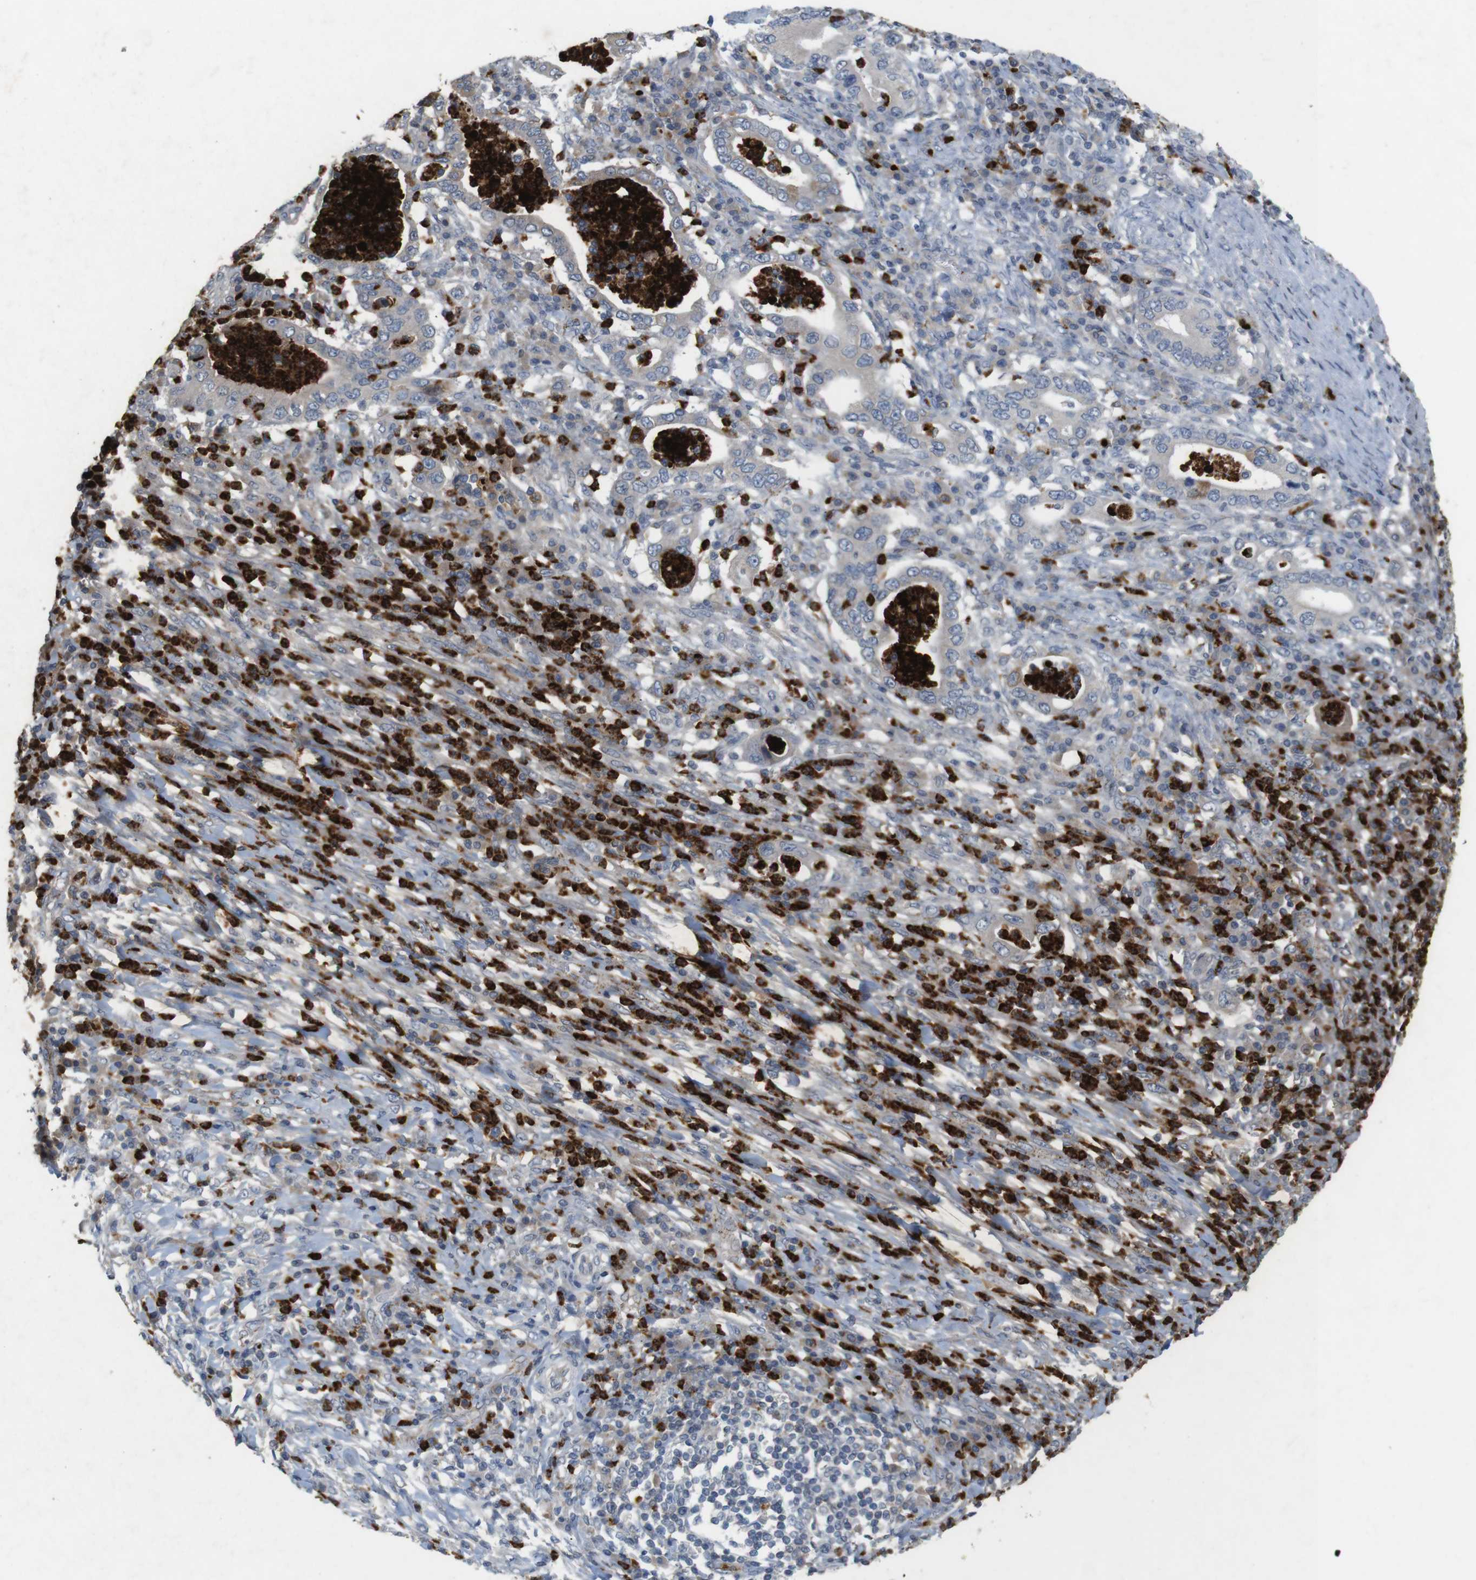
{"staining": {"intensity": "negative", "quantity": "none", "location": "none"}, "tissue": "stomach cancer", "cell_type": "Tumor cells", "image_type": "cancer", "snomed": [{"axis": "morphology", "description": "Normal tissue, NOS"}, {"axis": "morphology", "description": "Adenocarcinoma, NOS"}, {"axis": "topography", "description": "Esophagus"}, {"axis": "topography", "description": "Stomach, upper"}, {"axis": "topography", "description": "Peripheral nerve tissue"}], "caption": "Tumor cells are negative for brown protein staining in adenocarcinoma (stomach). The staining is performed using DAB (3,3'-diaminobenzidine) brown chromogen with nuclei counter-stained in using hematoxylin.", "gene": "TSPAN14", "patient": {"sex": "male", "age": 62}}